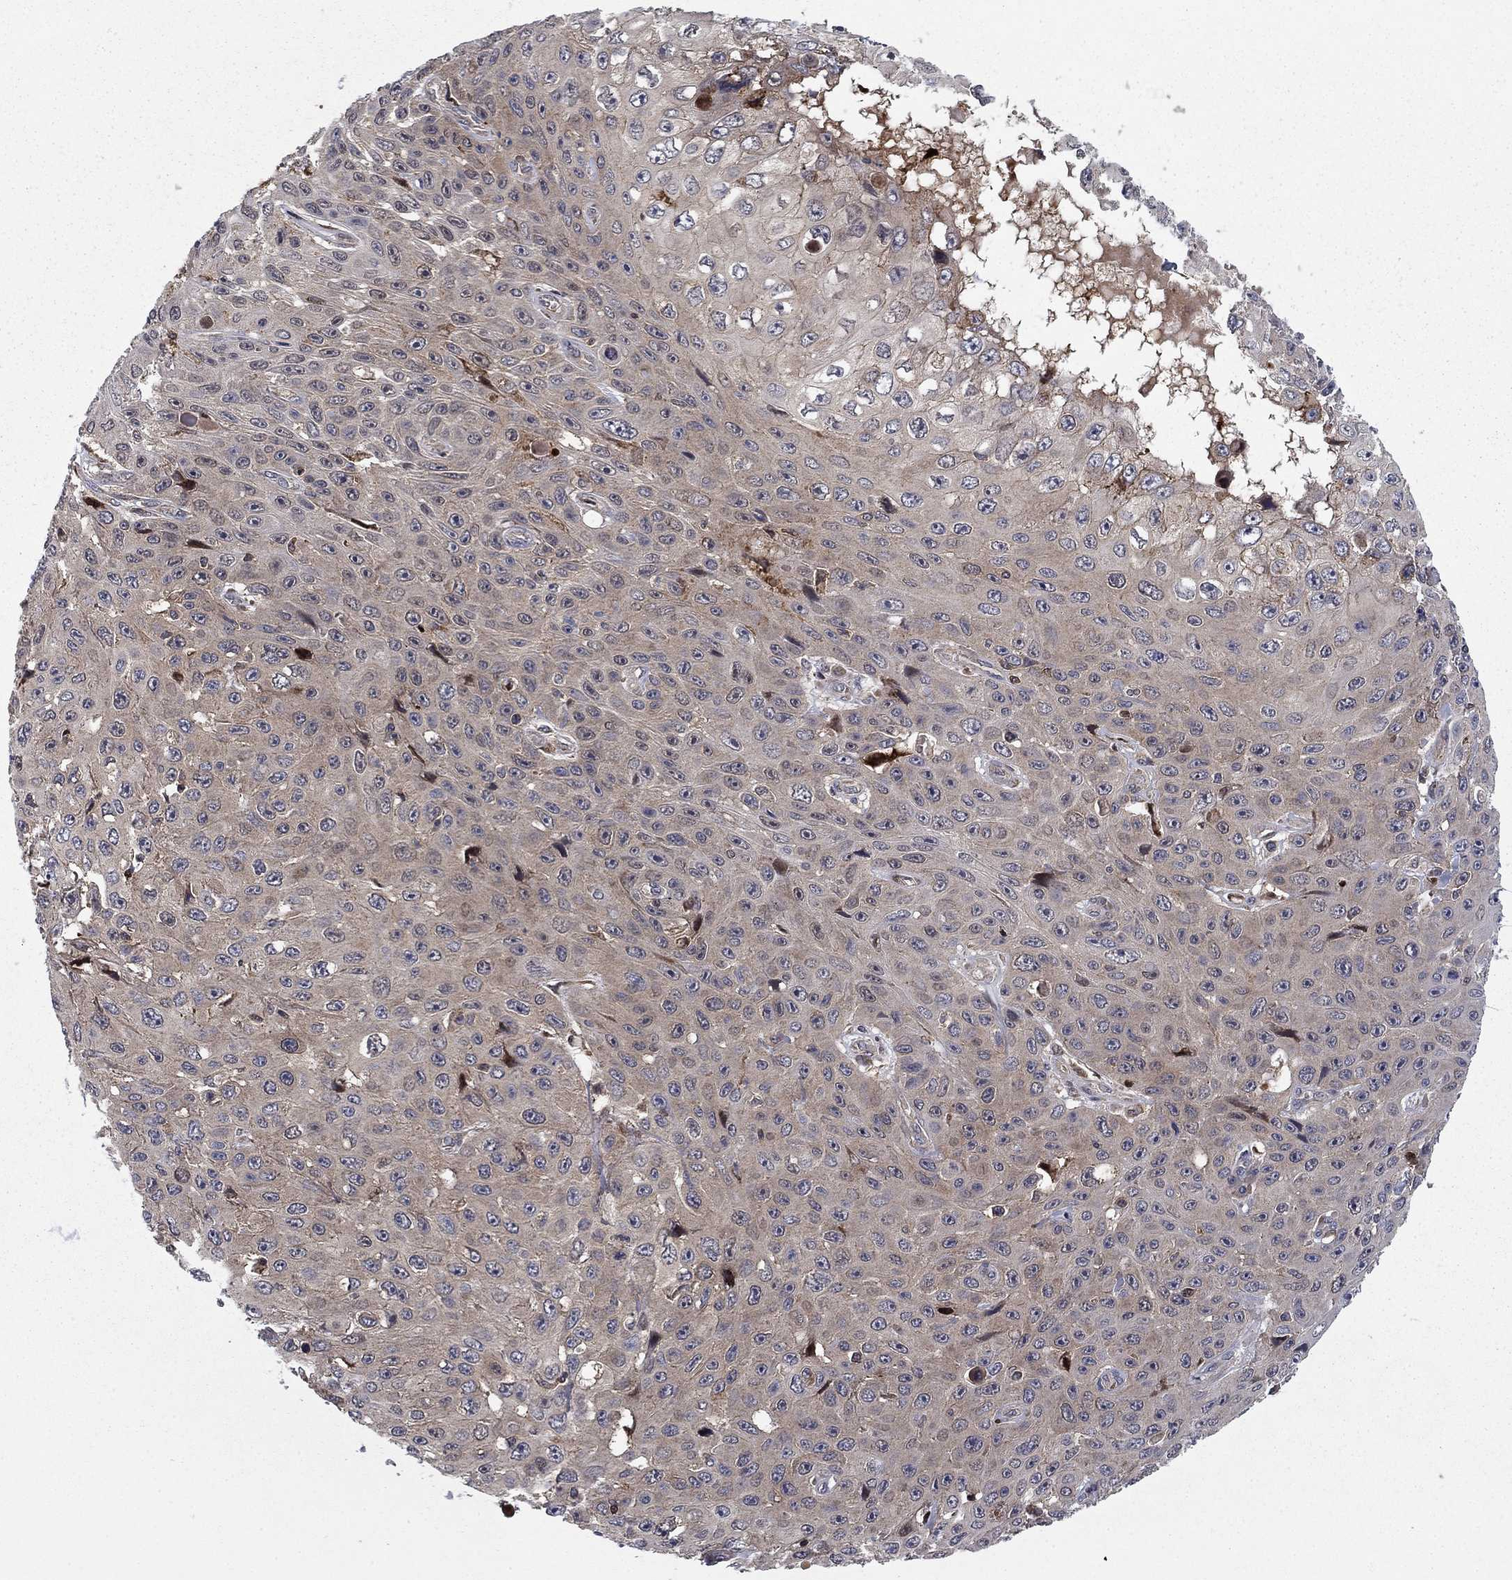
{"staining": {"intensity": "weak", "quantity": "25%-75%", "location": "cytoplasmic/membranous"}, "tissue": "skin cancer", "cell_type": "Tumor cells", "image_type": "cancer", "snomed": [{"axis": "morphology", "description": "Squamous cell carcinoma, NOS"}, {"axis": "topography", "description": "Skin"}], "caption": "DAB (3,3'-diaminobenzidine) immunohistochemical staining of skin cancer shows weak cytoplasmic/membranous protein positivity in approximately 25%-75% of tumor cells.", "gene": "HDAC4", "patient": {"sex": "male", "age": 82}}